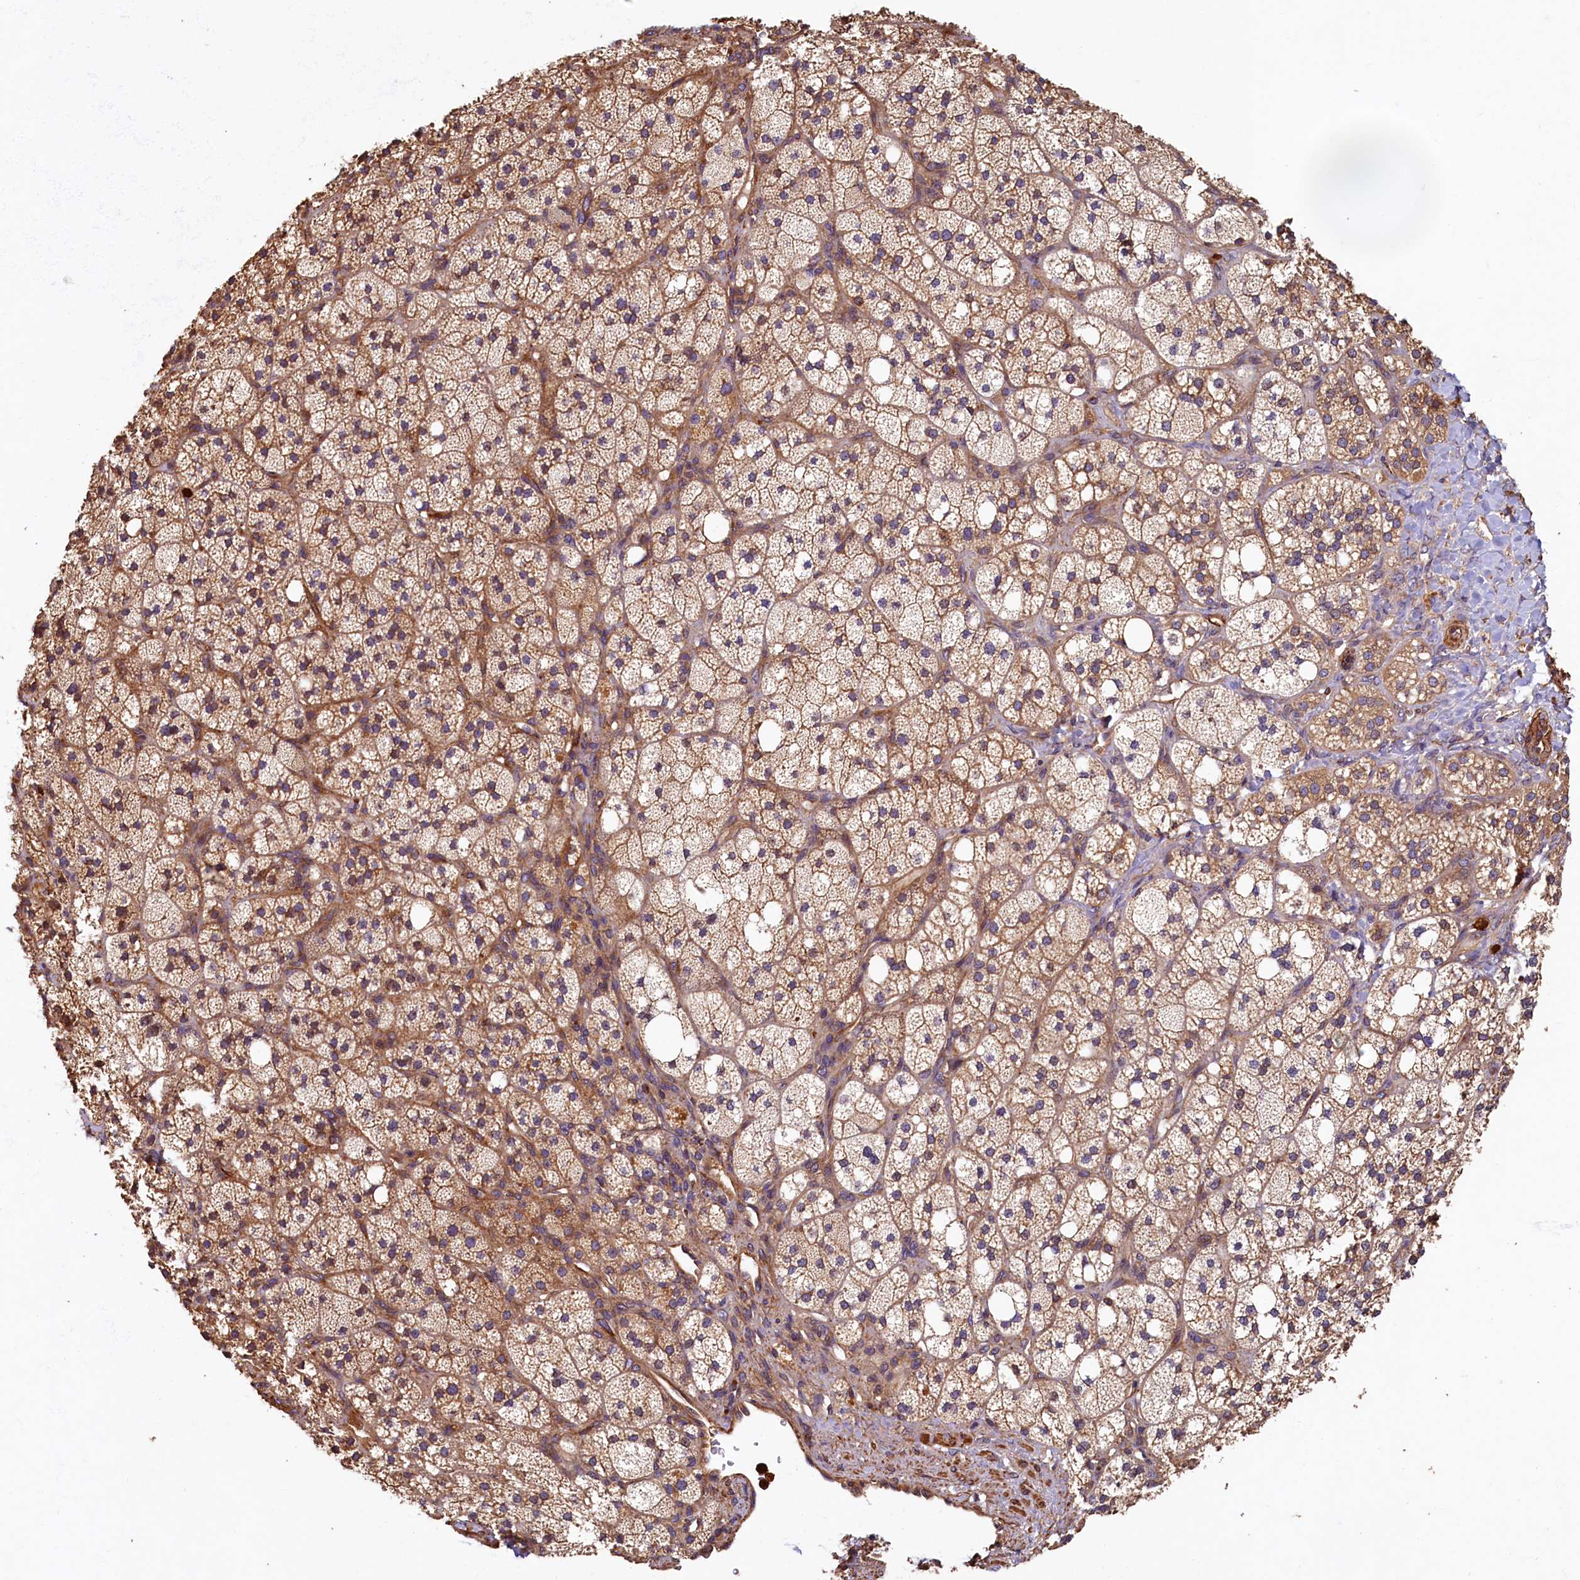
{"staining": {"intensity": "moderate", "quantity": "25%-75%", "location": "cytoplasmic/membranous"}, "tissue": "adrenal gland", "cell_type": "Glandular cells", "image_type": "normal", "snomed": [{"axis": "morphology", "description": "Normal tissue, NOS"}, {"axis": "topography", "description": "Adrenal gland"}], "caption": "Adrenal gland was stained to show a protein in brown. There is medium levels of moderate cytoplasmic/membranous staining in about 25%-75% of glandular cells.", "gene": "CCDC102B", "patient": {"sex": "male", "age": 61}}